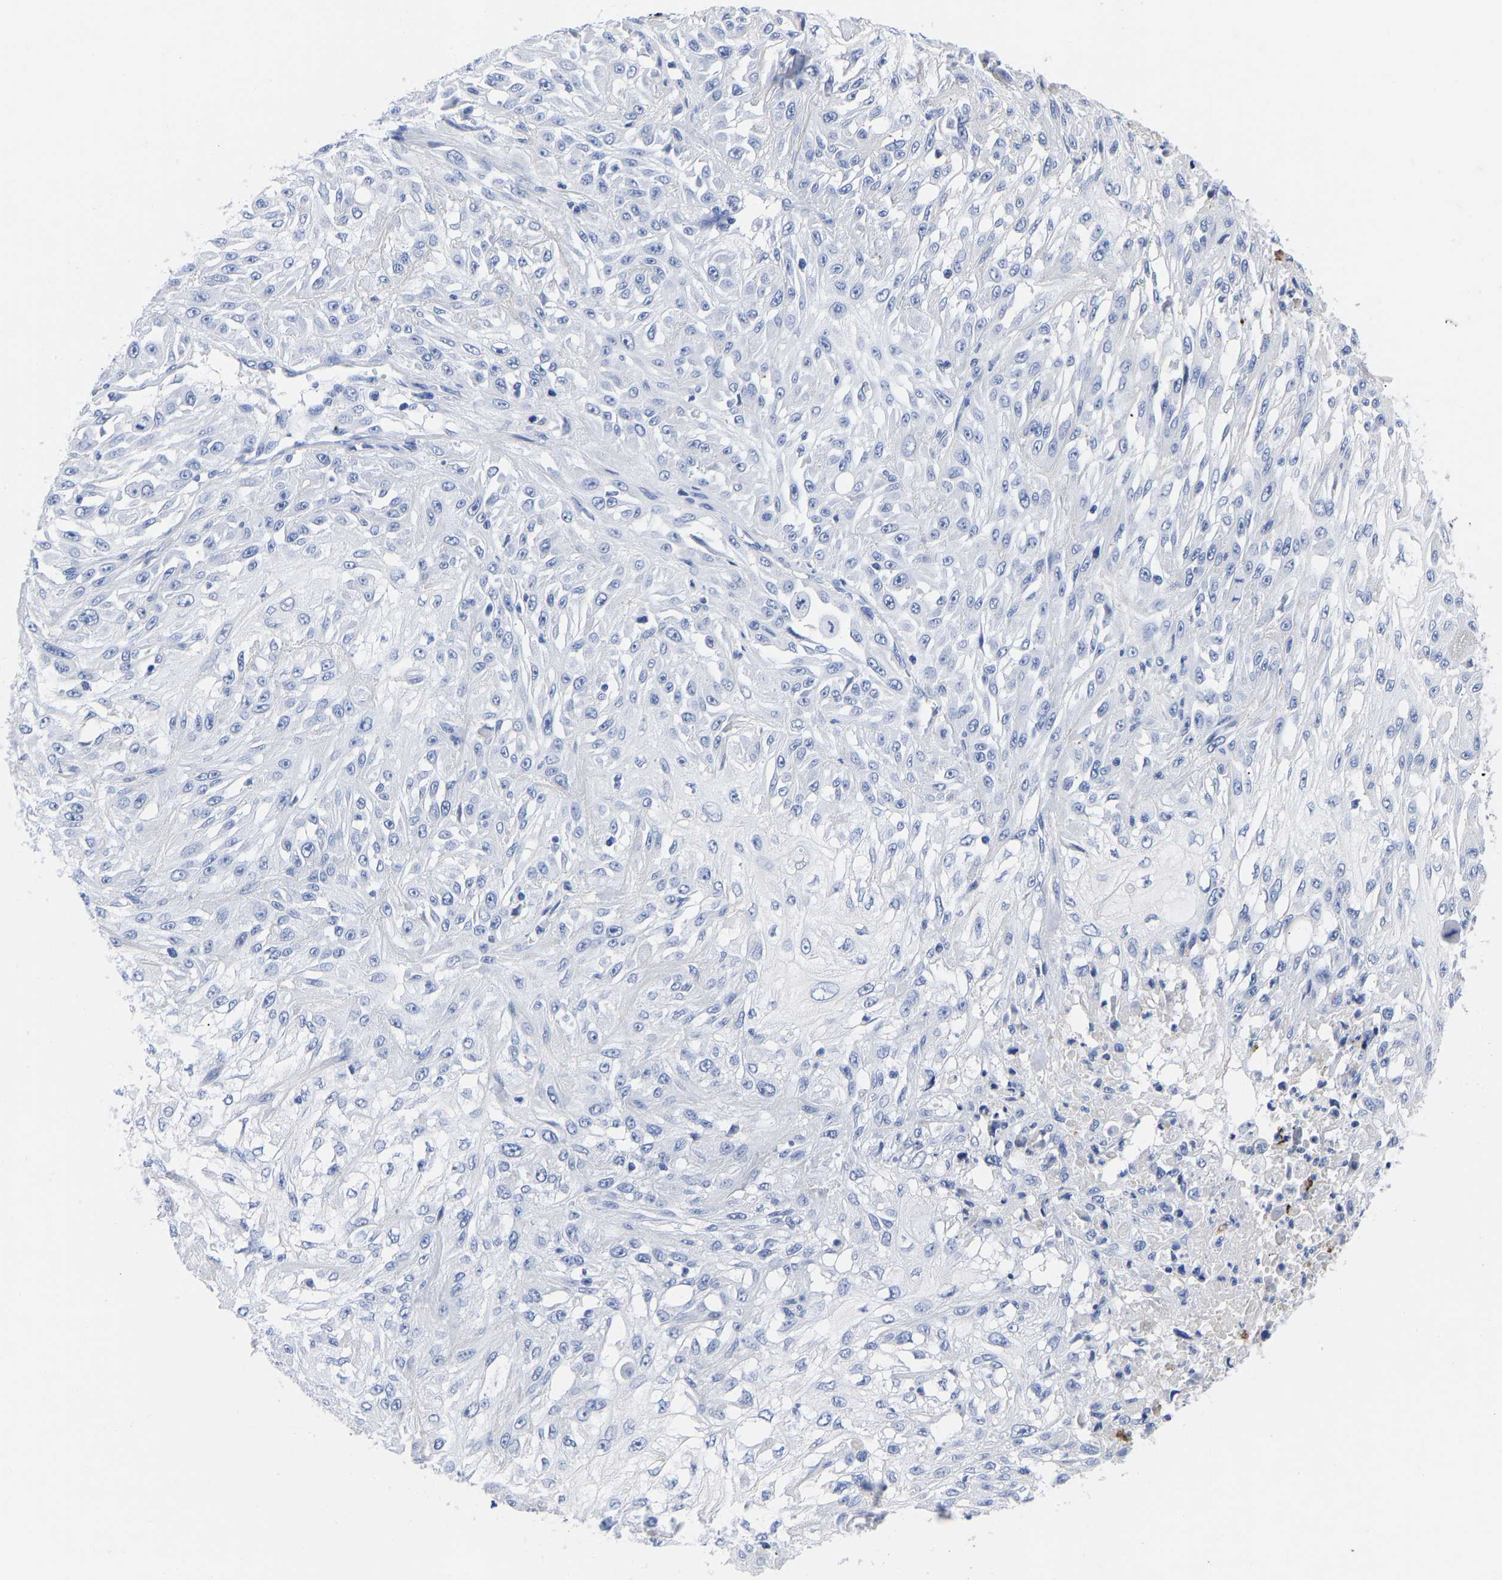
{"staining": {"intensity": "negative", "quantity": "none", "location": "none"}, "tissue": "skin cancer", "cell_type": "Tumor cells", "image_type": "cancer", "snomed": [{"axis": "morphology", "description": "Squamous cell carcinoma, NOS"}, {"axis": "morphology", "description": "Squamous cell carcinoma, metastatic, NOS"}, {"axis": "topography", "description": "Skin"}, {"axis": "topography", "description": "Lymph node"}], "caption": "Immunohistochemistry of human metastatic squamous cell carcinoma (skin) reveals no staining in tumor cells. (Brightfield microscopy of DAB immunohistochemistry (IHC) at high magnification).", "gene": "GPA33", "patient": {"sex": "male", "age": 75}}